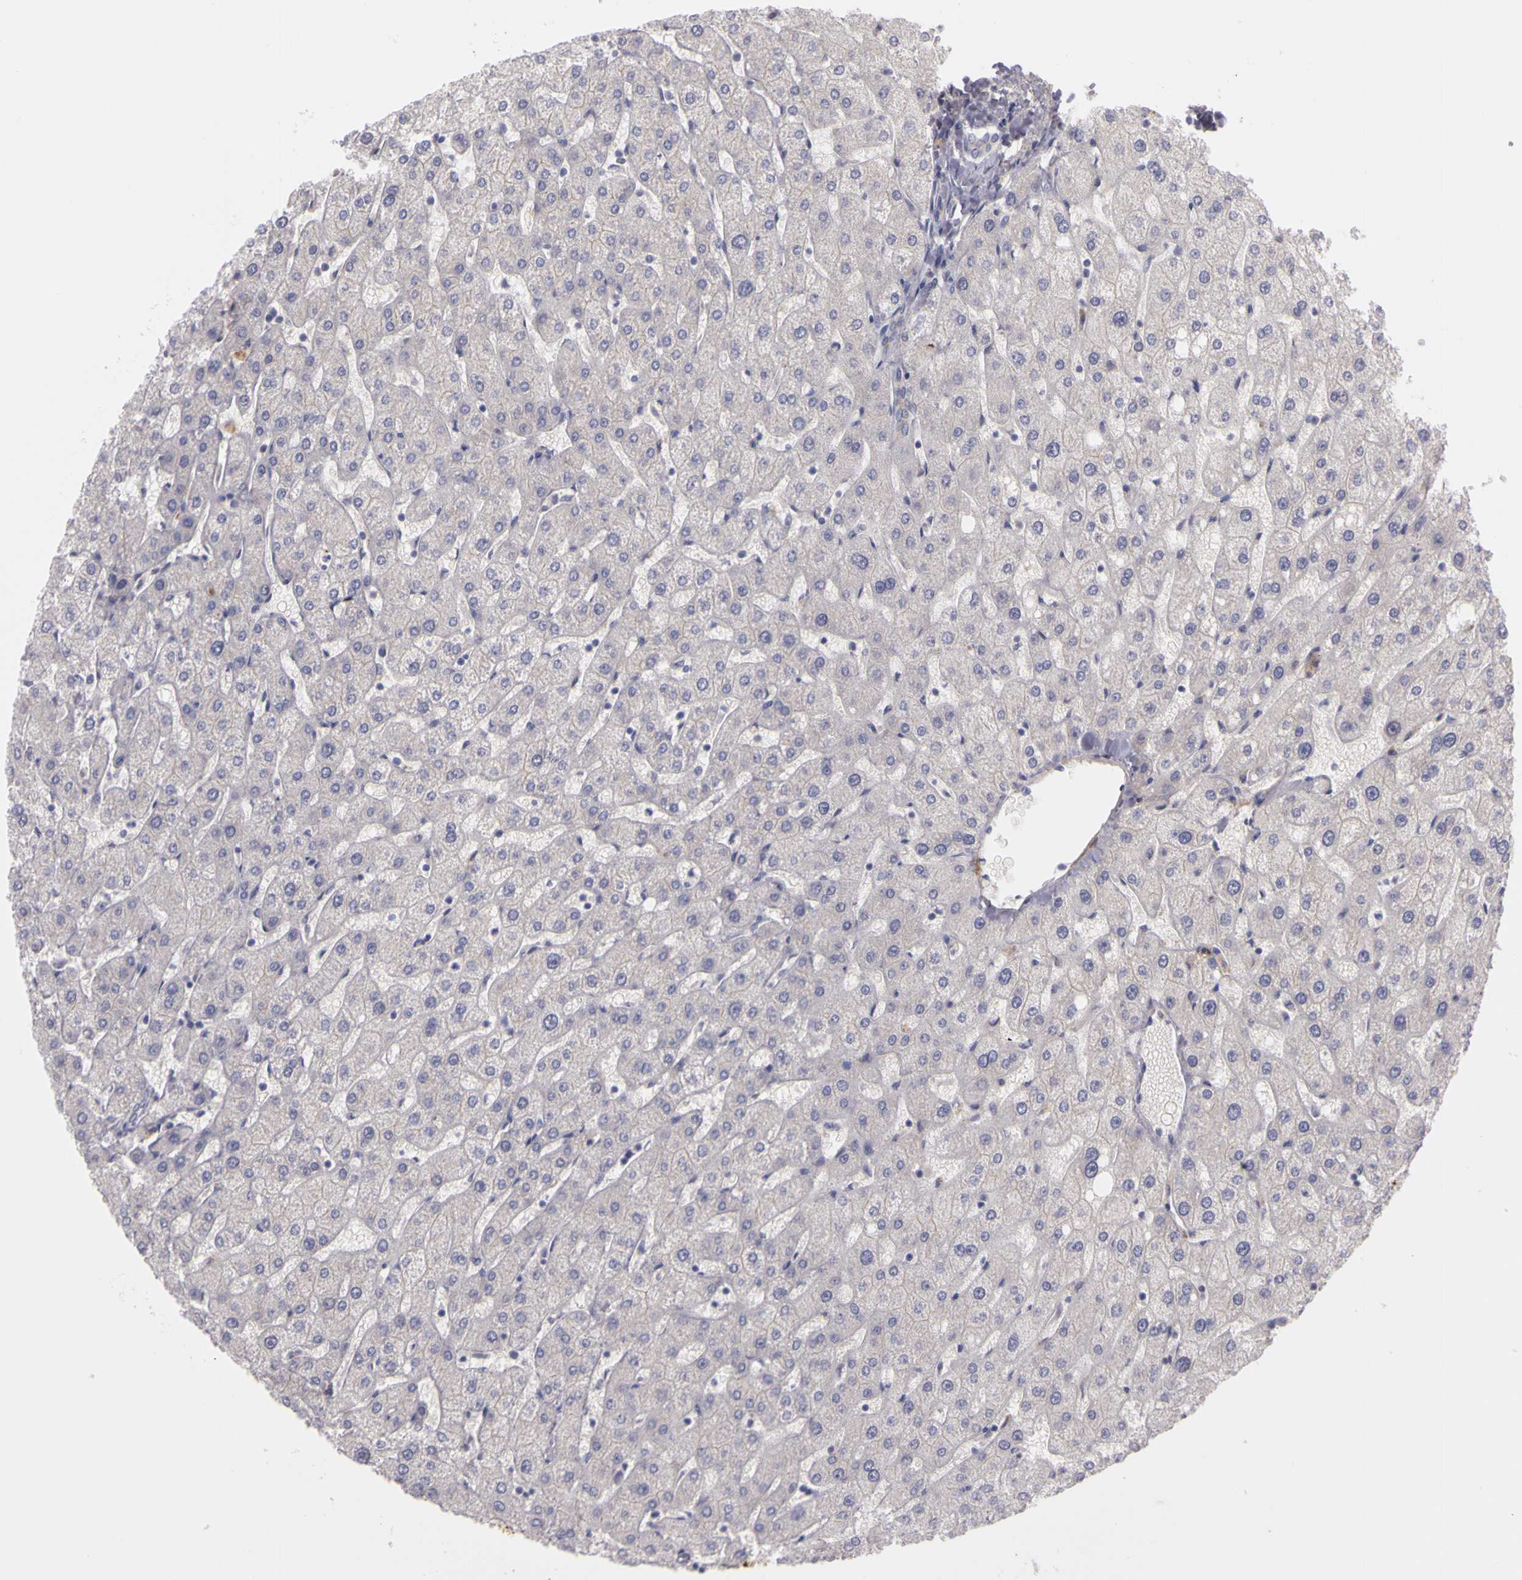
{"staining": {"intensity": "negative", "quantity": "none", "location": "none"}, "tissue": "liver", "cell_type": "Cholangiocytes", "image_type": "normal", "snomed": [{"axis": "morphology", "description": "Normal tissue, NOS"}, {"axis": "topography", "description": "Liver"}], "caption": "Cholangiocytes are negative for brown protein staining in unremarkable liver. (Brightfield microscopy of DAB immunohistochemistry (IHC) at high magnification).", "gene": "CNTN2", "patient": {"sex": "male", "age": 67}}